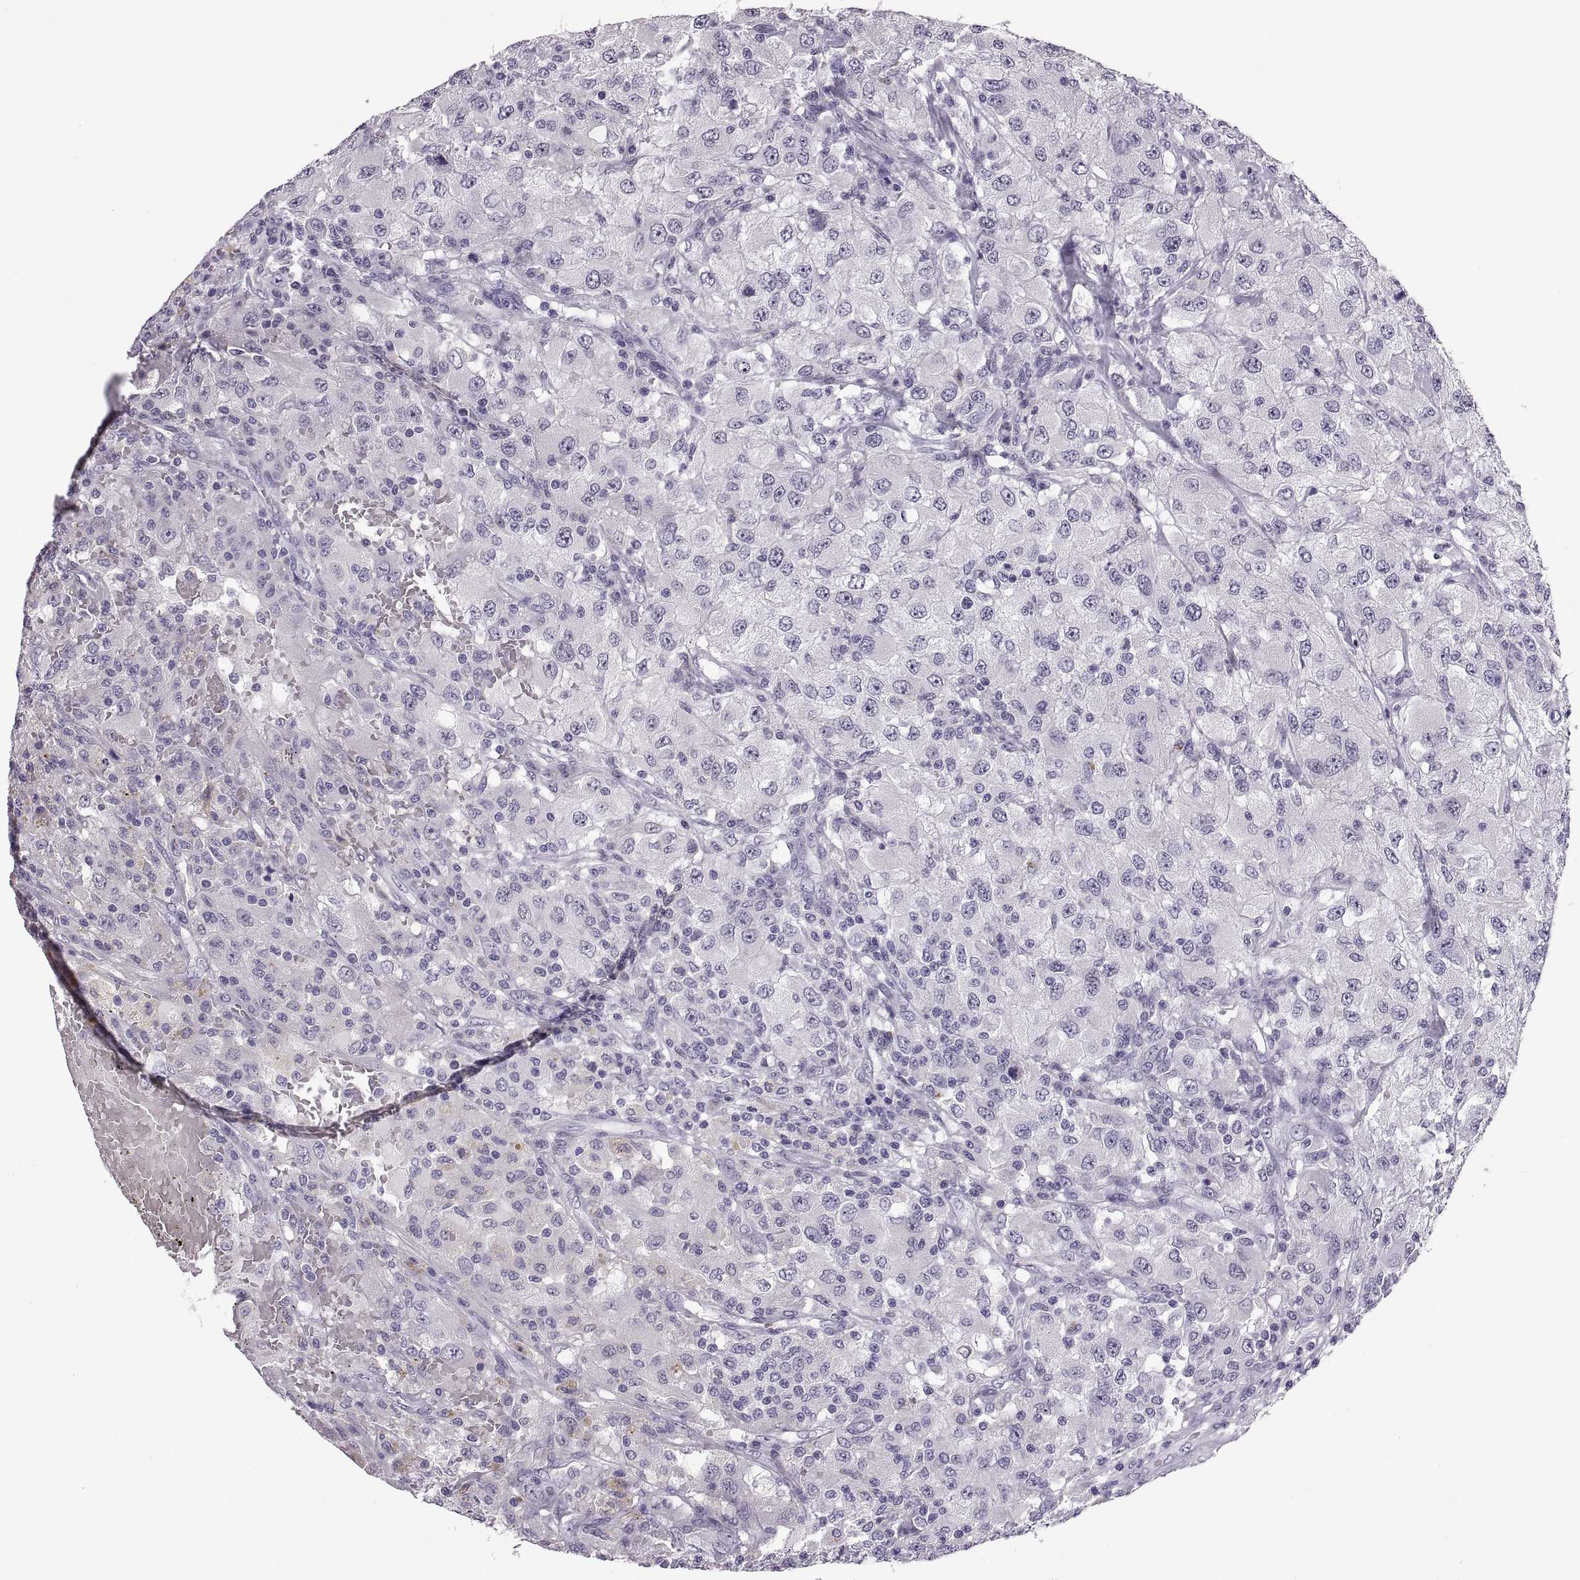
{"staining": {"intensity": "negative", "quantity": "none", "location": "none"}, "tissue": "renal cancer", "cell_type": "Tumor cells", "image_type": "cancer", "snomed": [{"axis": "morphology", "description": "Adenocarcinoma, NOS"}, {"axis": "topography", "description": "Kidney"}], "caption": "IHC histopathology image of neoplastic tissue: human renal cancer stained with DAB exhibits no significant protein expression in tumor cells.", "gene": "MAGEB18", "patient": {"sex": "female", "age": 67}}